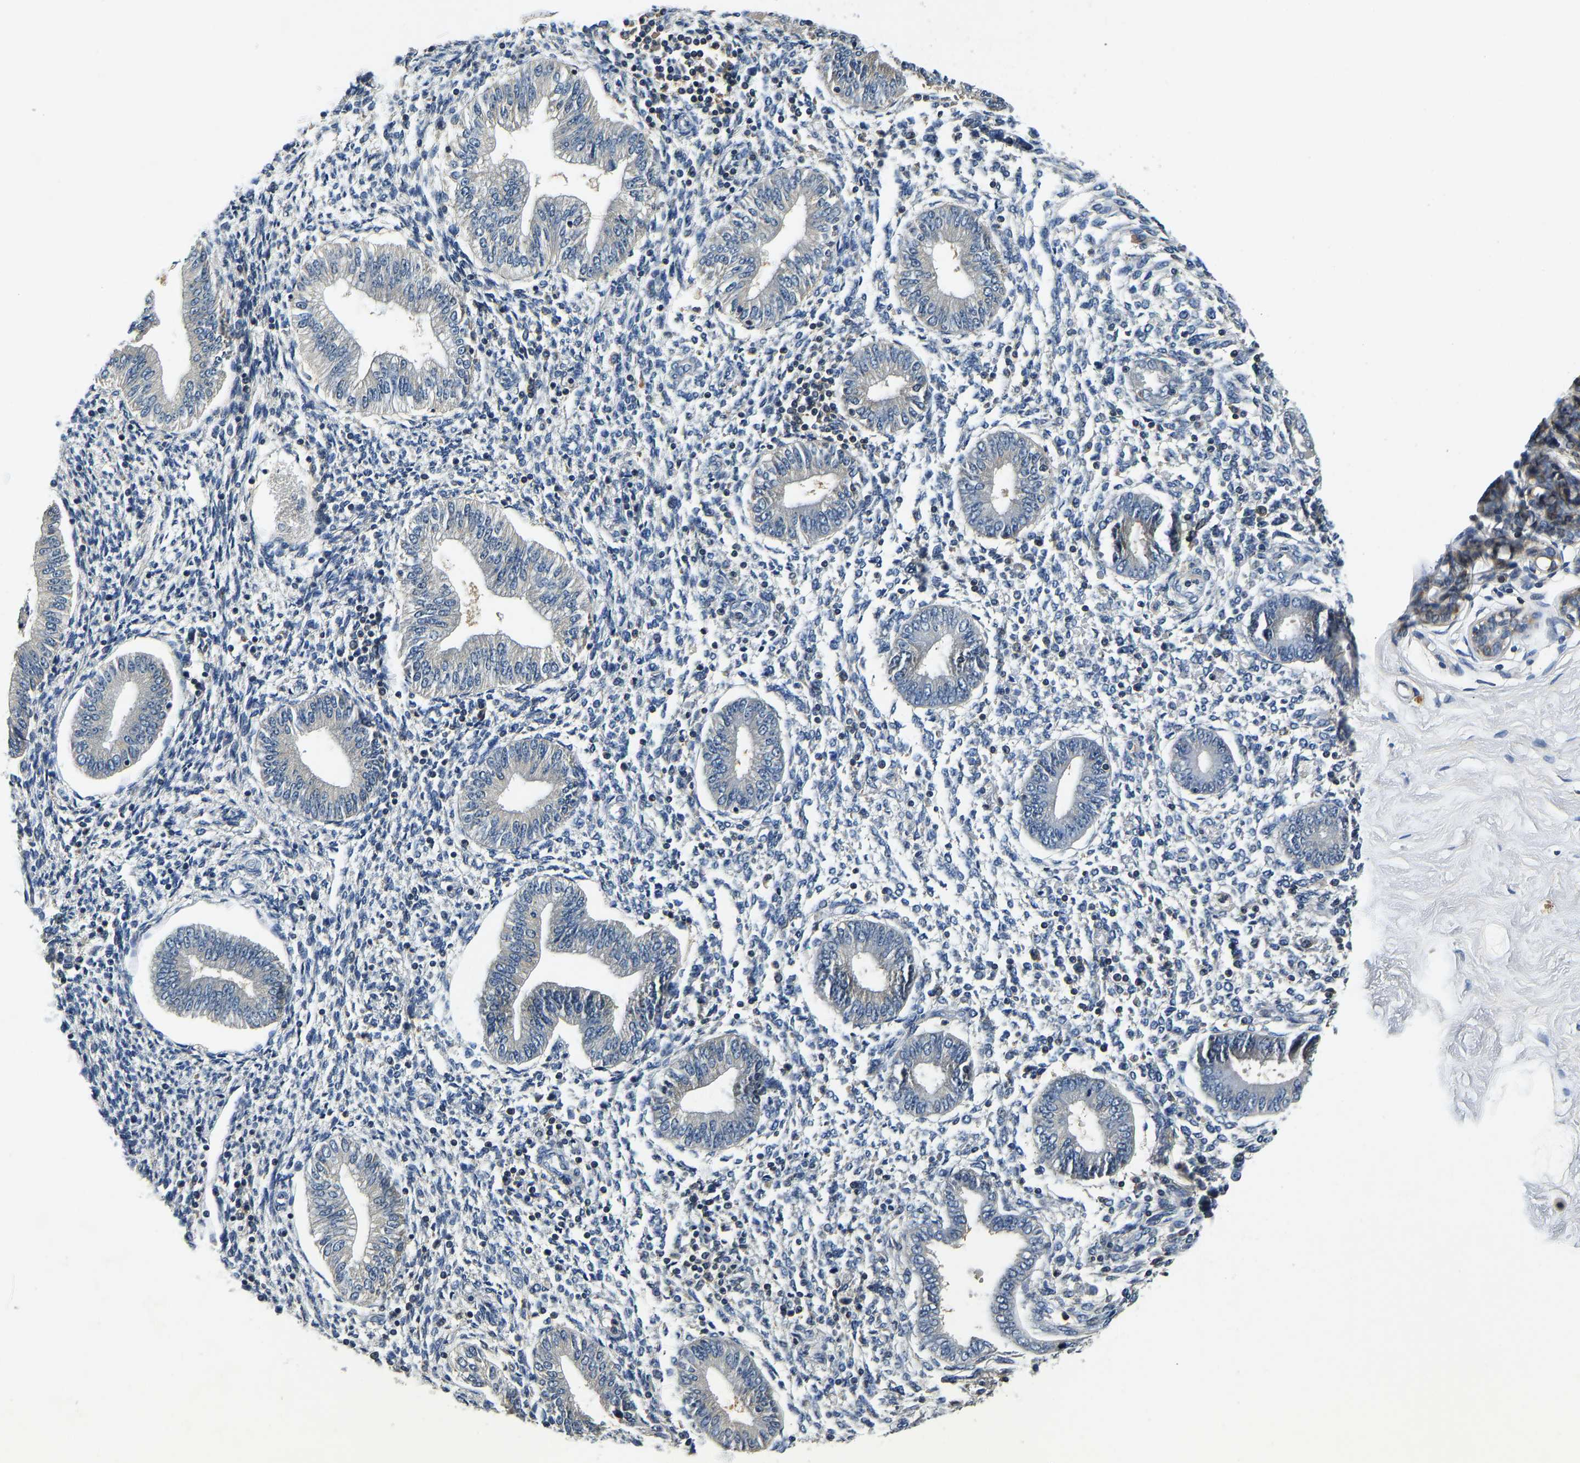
{"staining": {"intensity": "negative", "quantity": "none", "location": "none"}, "tissue": "endometrium", "cell_type": "Cells in endometrial stroma", "image_type": "normal", "snomed": [{"axis": "morphology", "description": "Normal tissue, NOS"}, {"axis": "topography", "description": "Endometrium"}], "caption": "High power microscopy micrograph of an immunohistochemistry micrograph of benign endometrium, revealing no significant expression in cells in endometrial stroma. (Brightfield microscopy of DAB immunohistochemistry (IHC) at high magnification).", "gene": "RESF1", "patient": {"sex": "female", "age": 50}}